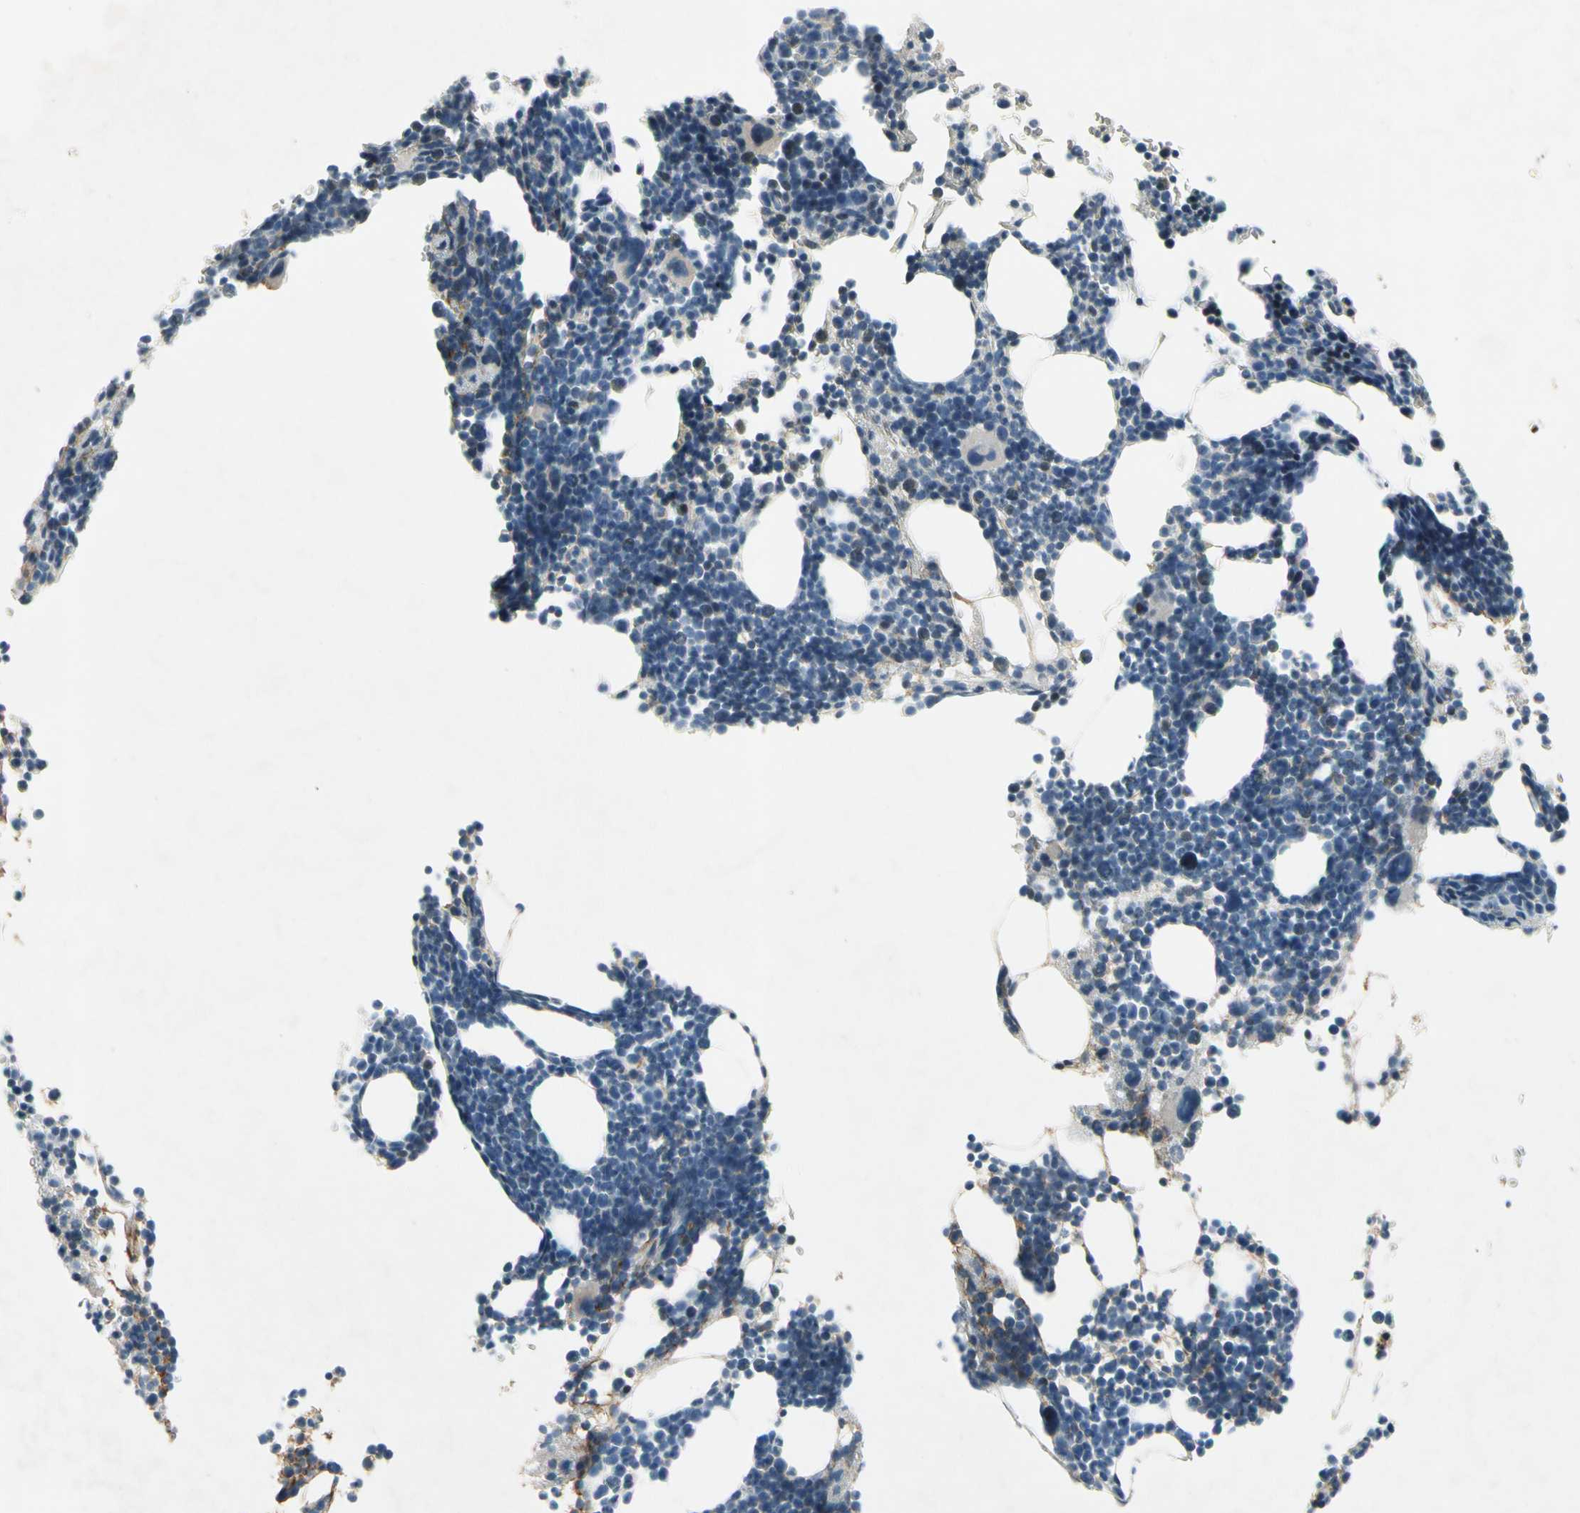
{"staining": {"intensity": "moderate", "quantity": "<25%", "location": "cytoplasmic/membranous"}, "tissue": "bone marrow", "cell_type": "Hematopoietic cells", "image_type": "normal", "snomed": [{"axis": "morphology", "description": "Normal tissue, NOS"}, {"axis": "topography", "description": "Bone marrow"}], "caption": "Protein staining by immunohistochemistry shows moderate cytoplasmic/membranous positivity in about <25% of hematopoietic cells in benign bone marrow.", "gene": "PIP5K1B", "patient": {"sex": "female", "age": 68}}